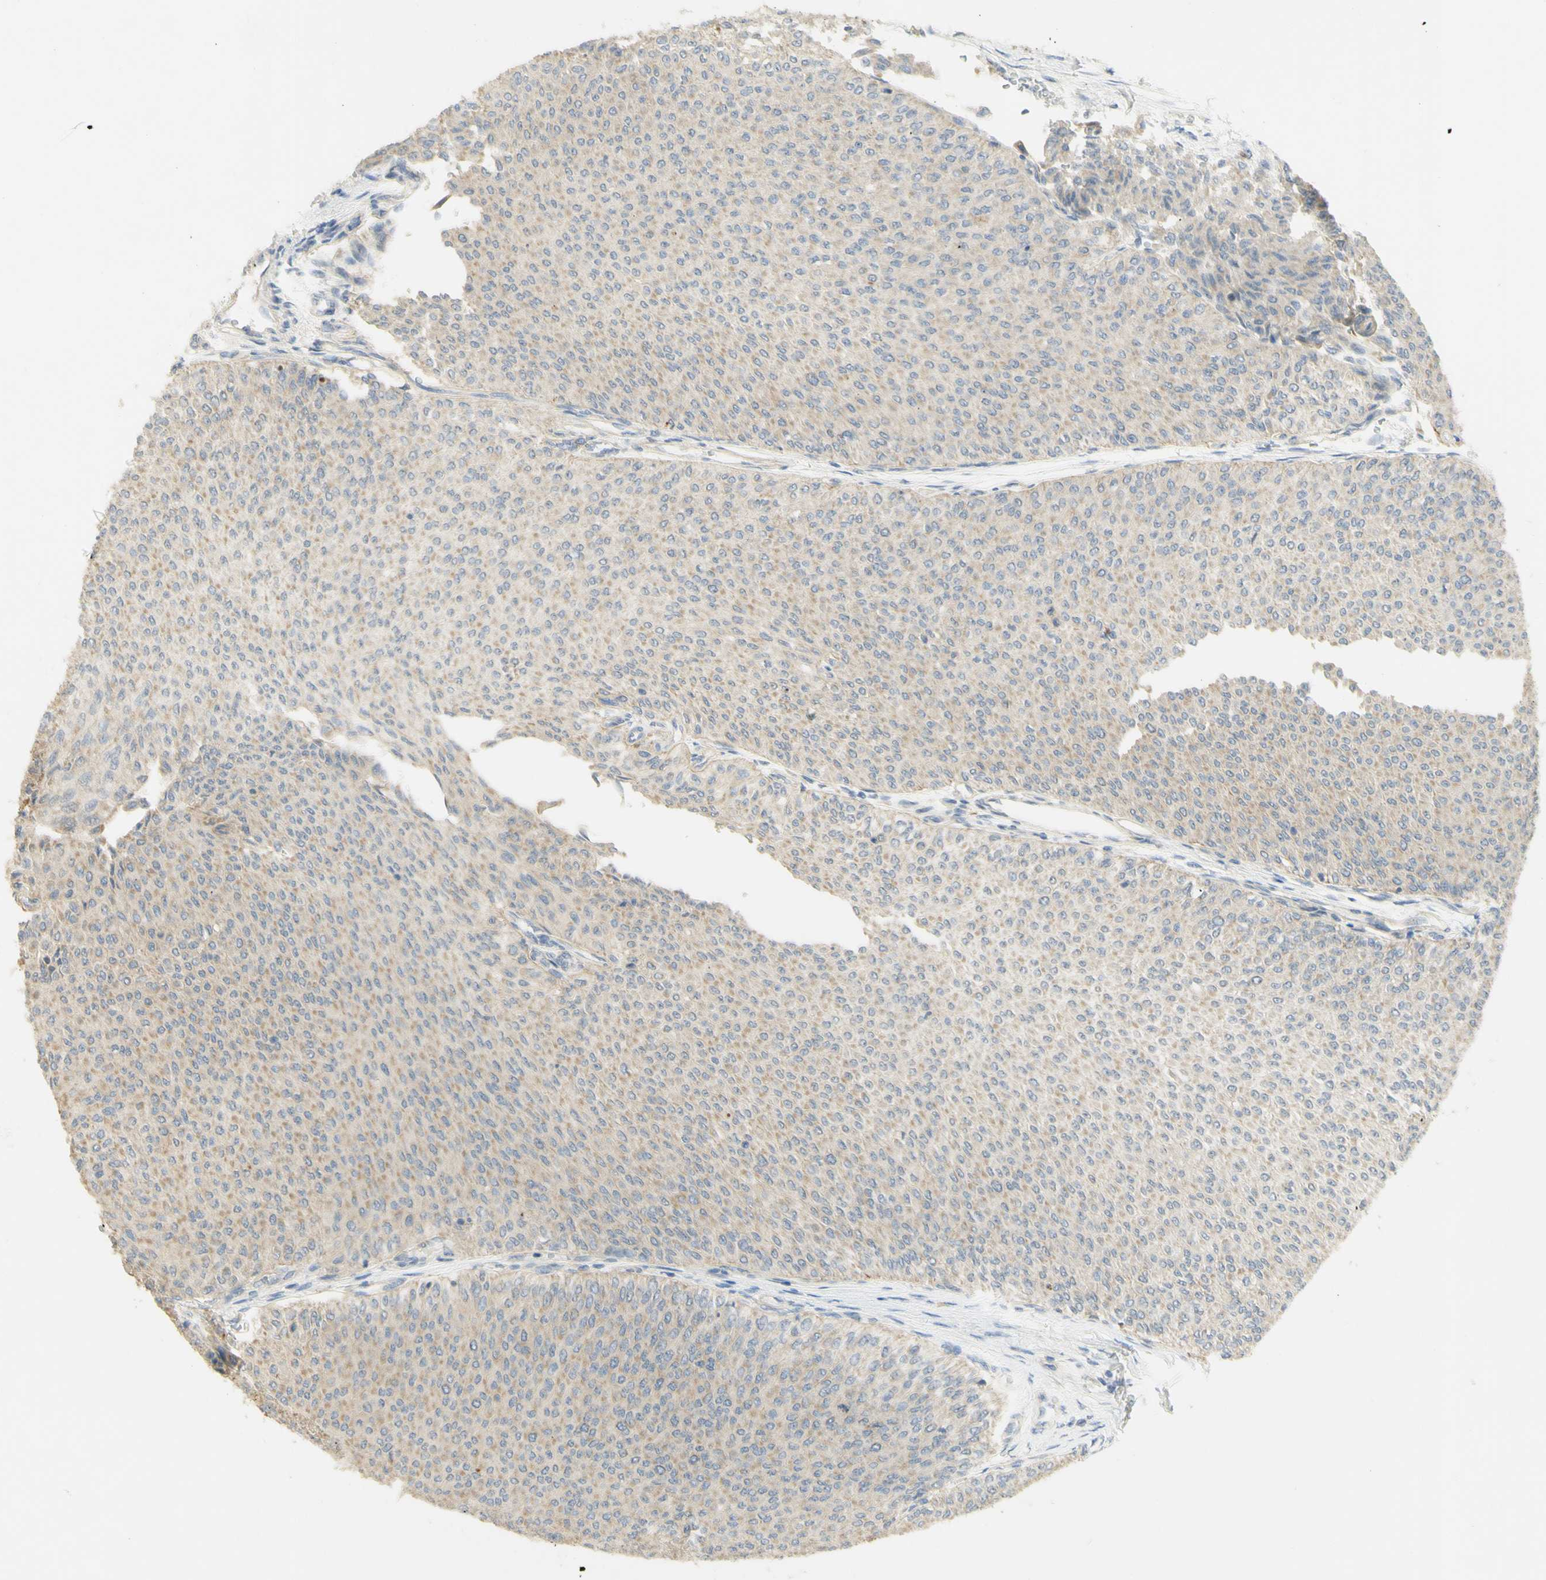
{"staining": {"intensity": "weak", "quantity": ">75%", "location": "cytoplasmic/membranous"}, "tissue": "urothelial cancer", "cell_type": "Tumor cells", "image_type": "cancer", "snomed": [{"axis": "morphology", "description": "Urothelial carcinoma, Low grade"}, {"axis": "topography", "description": "Urinary bladder"}], "caption": "This is a photomicrograph of immunohistochemistry staining of urothelial cancer, which shows weak staining in the cytoplasmic/membranous of tumor cells.", "gene": "KIF11", "patient": {"sex": "male", "age": 78}}